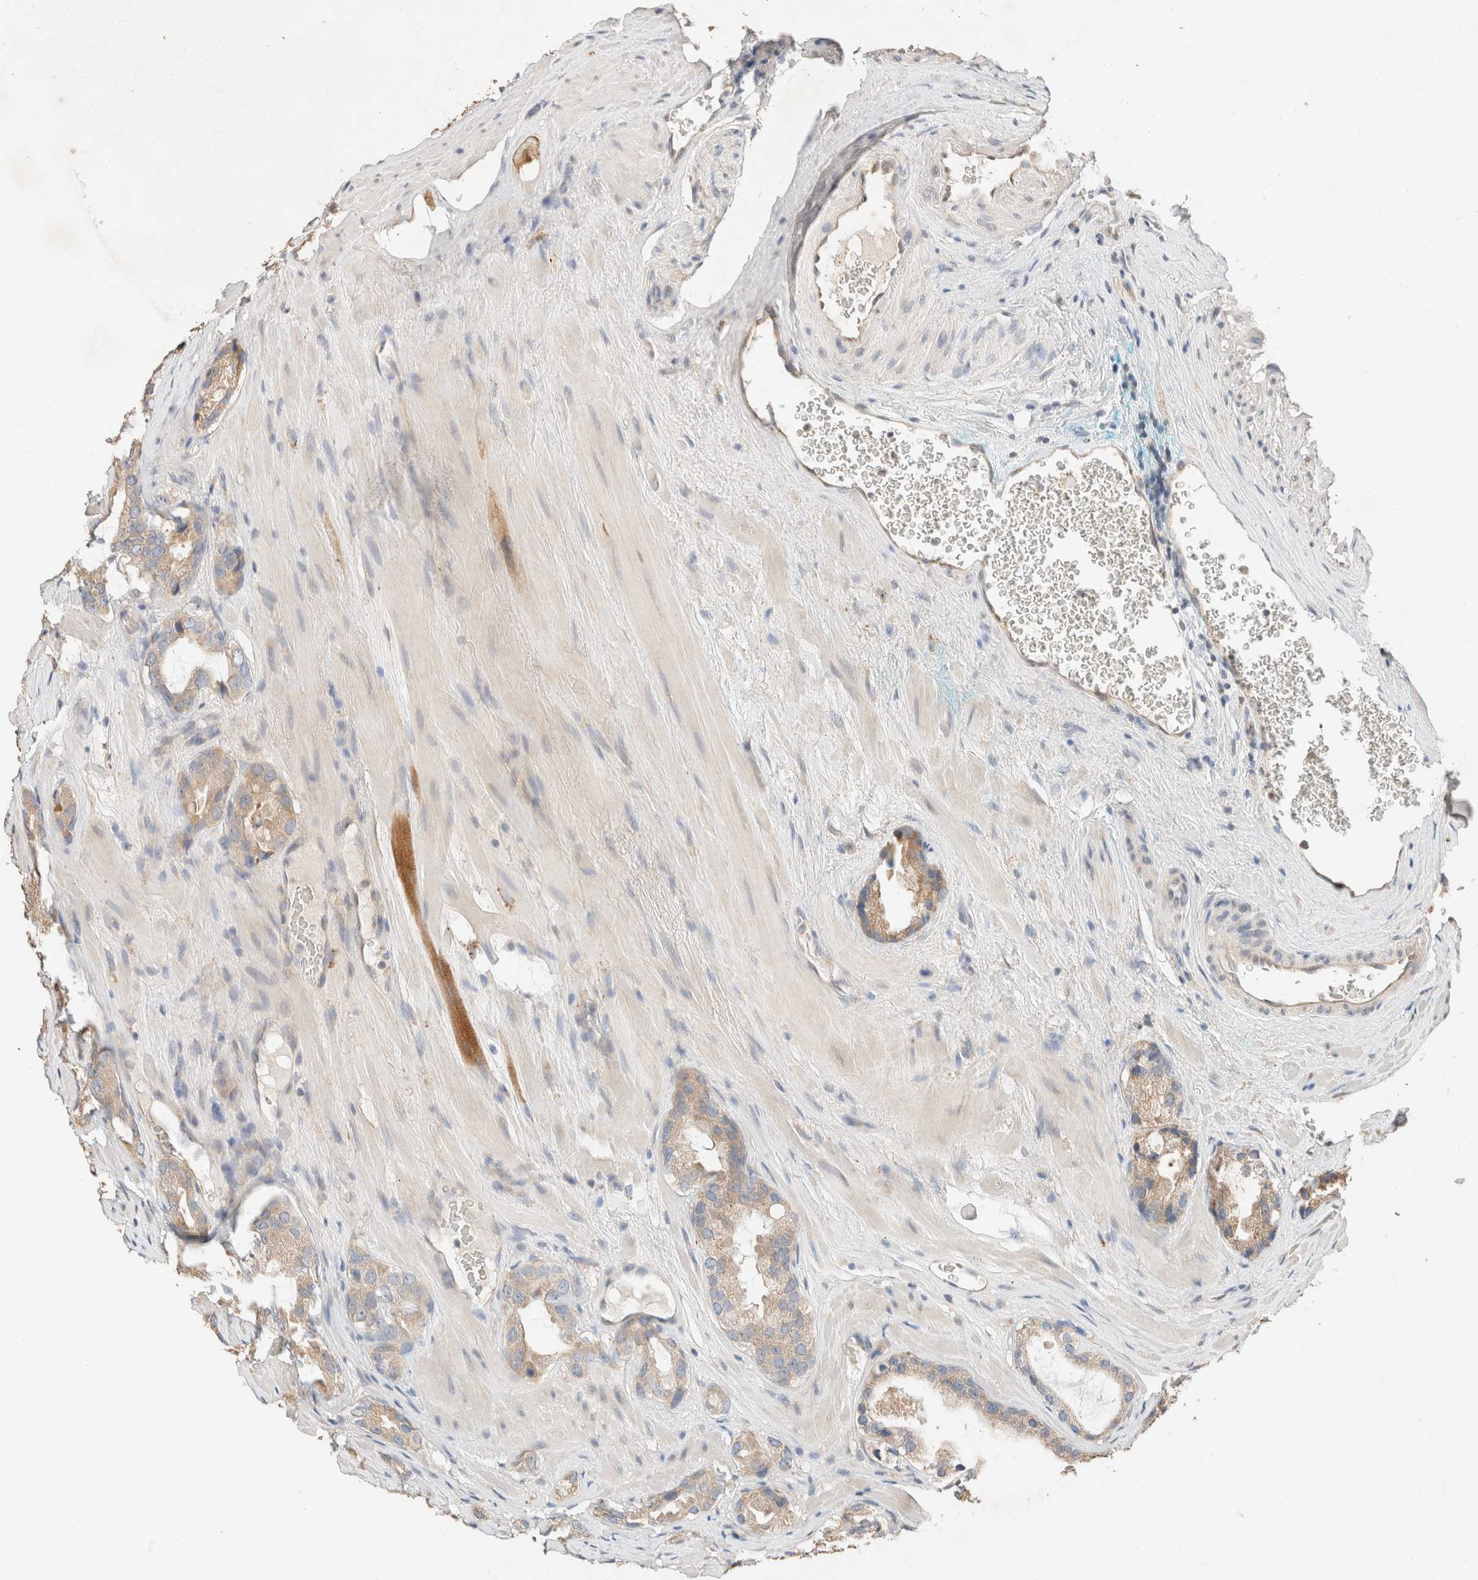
{"staining": {"intensity": "weak", "quantity": ">75%", "location": "cytoplasmic/membranous"}, "tissue": "prostate cancer", "cell_type": "Tumor cells", "image_type": "cancer", "snomed": [{"axis": "morphology", "description": "Adenocarcinoma, High grade"}, {"axis": "topography", "description": "Prostate"}], "caption": "Prostate cancer stained for a protein reveals weak cytoplasmic/membranous positivity in tumor cells.", "gene": "TUBD1", "patient": {"sex": "male", "age": 63}}